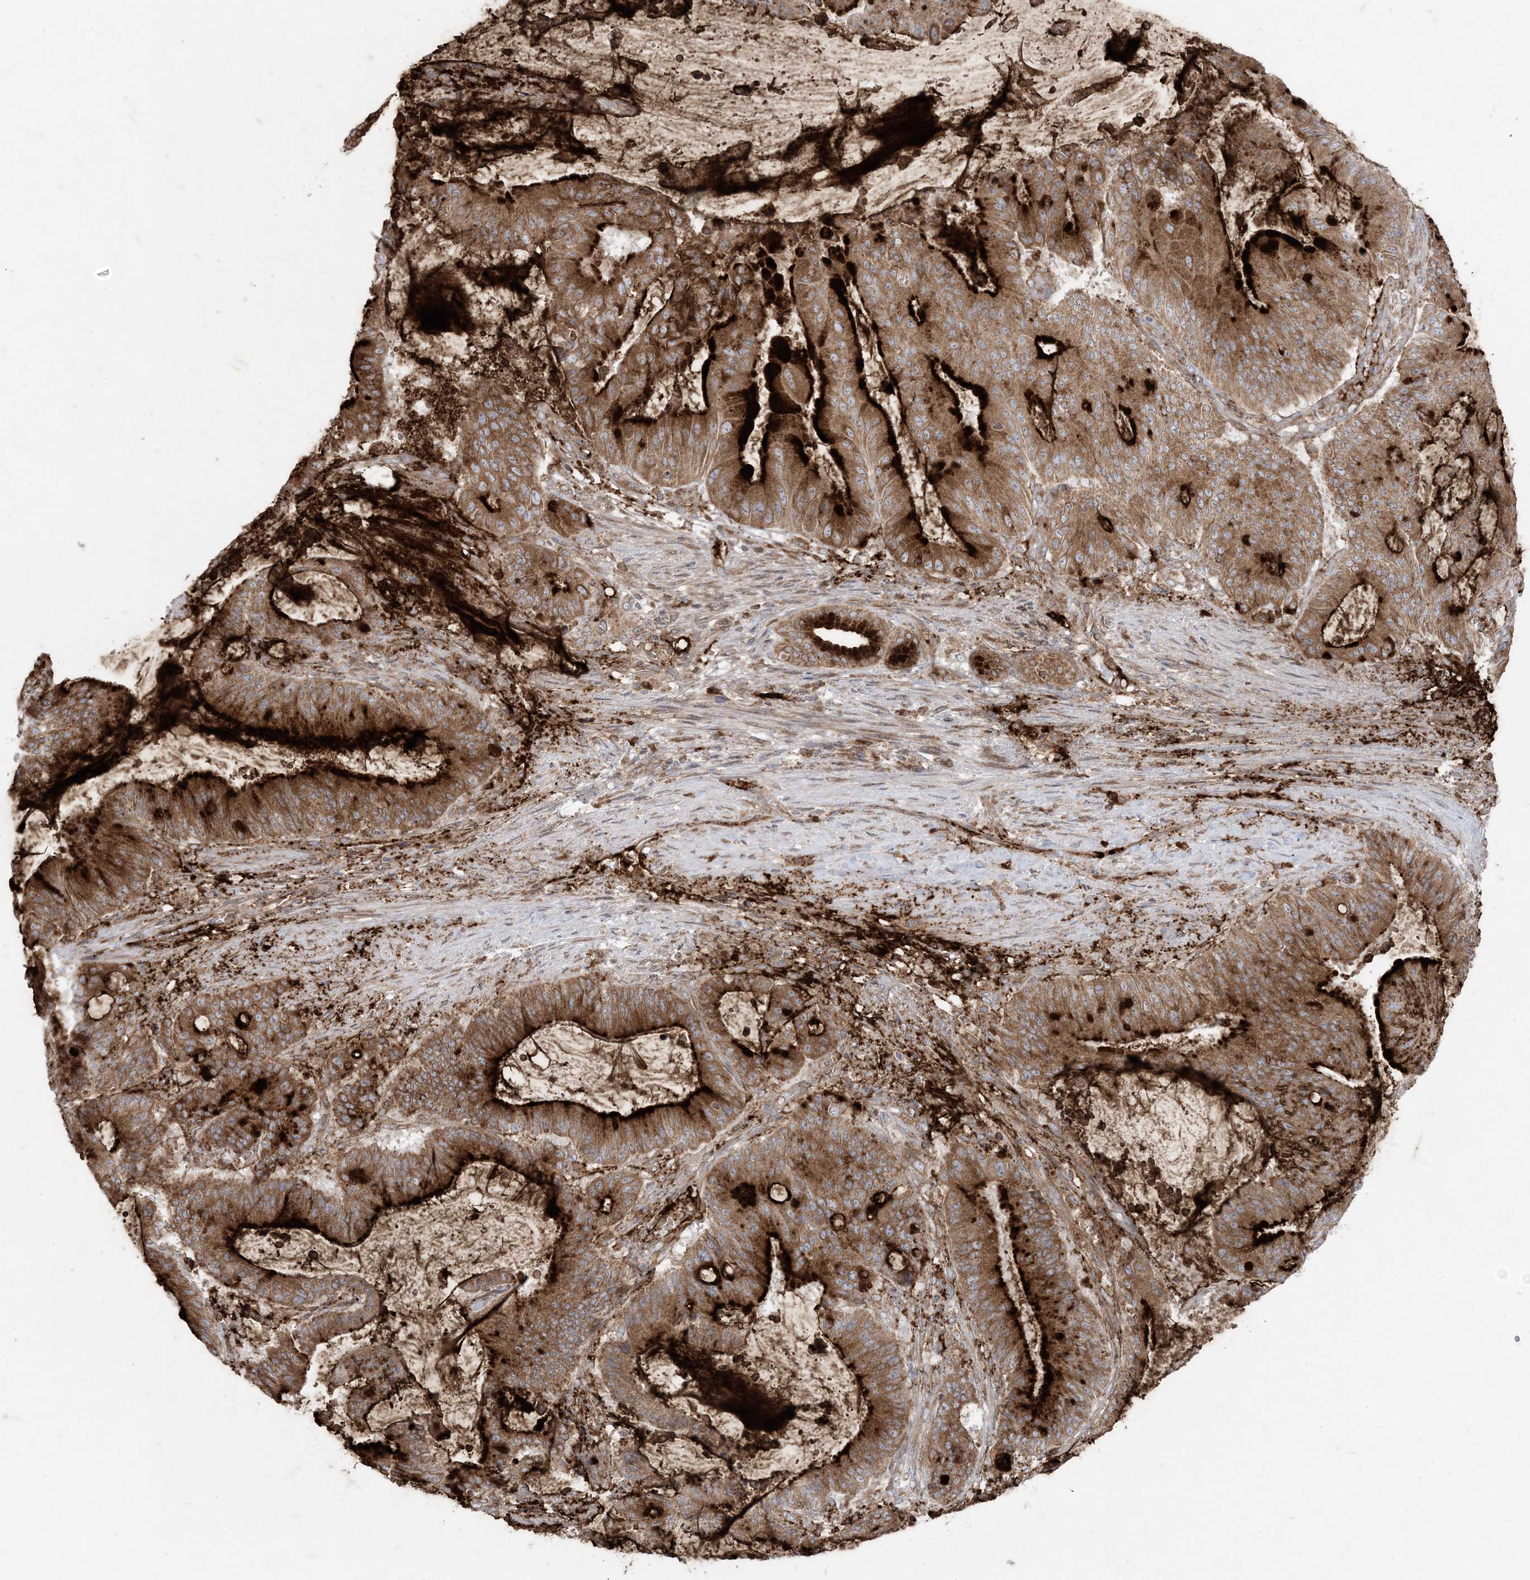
{"staining": {"intensity": "strong", "quantity": ">75%", "location": "cytoplasmic/membranous"}, "tissue": "liver cancer", "cell_type": "Tumor cells", "image_type": "cancer", "snomed": [{"axis": "morphology", "description": "Normal tissue, NOS"}, {"axis": "morphology", "description": "Cholangiocarcinoma"}, {"axis": "topography", "description": "Liver"}, {"axis": "topography", "description": "Peripheral nerve tissue"}], "caption": "IHC micrograph of neoplastic tissue: liver cancer (cholangiocarcinoma) stained using immunohistochemistry (IHC) shows high levels of strong protein expression localized specifically in the cytoplasmic/membranous of tumor cells, appearing as a cytoplasmic/membranous brown color.", "gene": "UBXN4", "patient": {"sex": "female", "age": 73}}